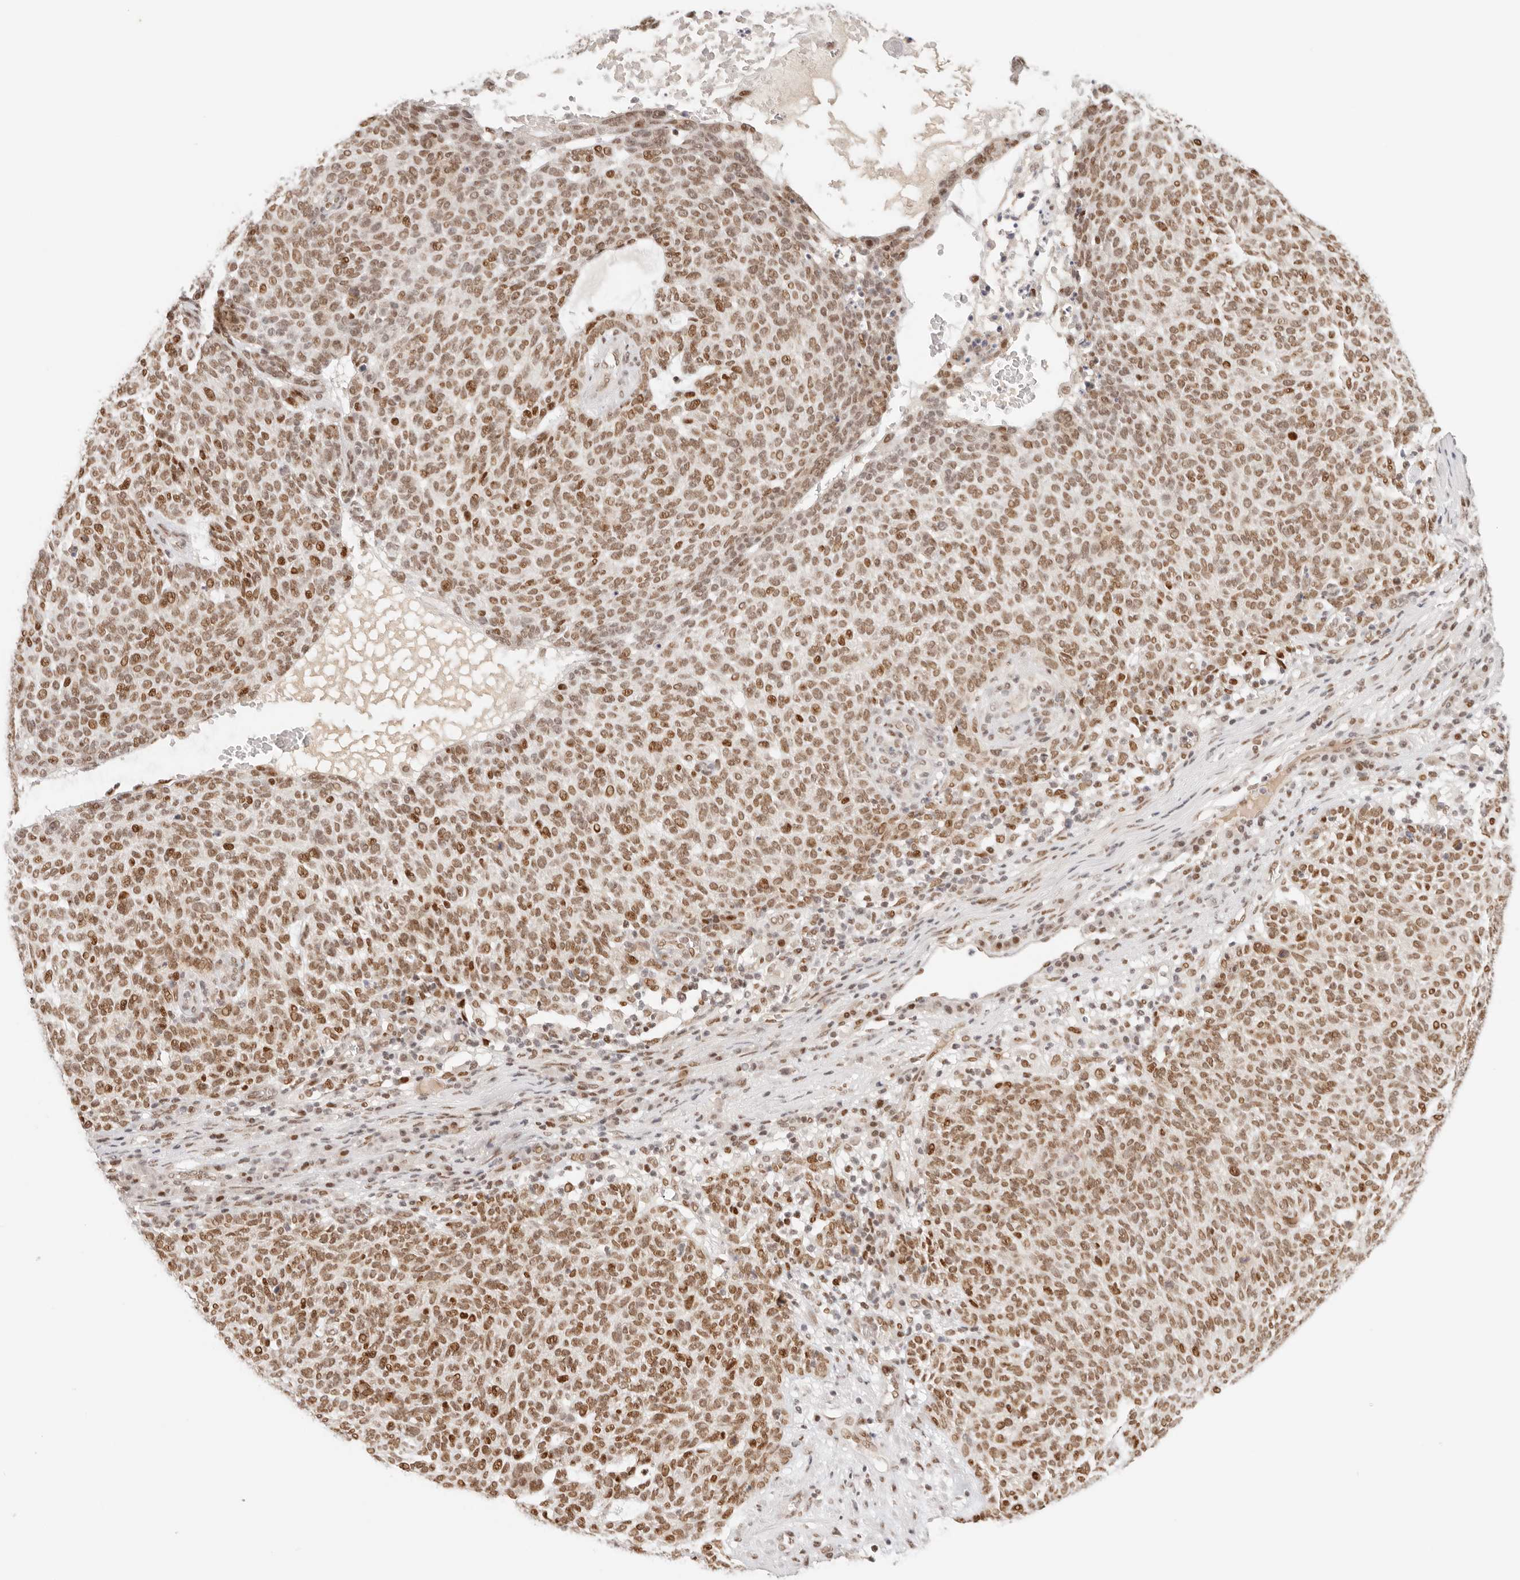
{"staining": {"intensity": "moderate", "quantity": ">75%", "location": "nuclear"}, "tissue": "skin cancer", "cell_type": "Tumor cells", "image_type": "cancer", "snomed": [{"axis": "morphology", "description": "Squamous cell carcinoma, NOS"}, {"axis": "topography", "description": "Skin"}], "caption": "Tumor cells exhibit moderate nuclear staining in approximately >75% of cells in squamous cell carcinoma (skin).", "gene": "HOXC5", "patient": {"sex": "female", "age": 90}}